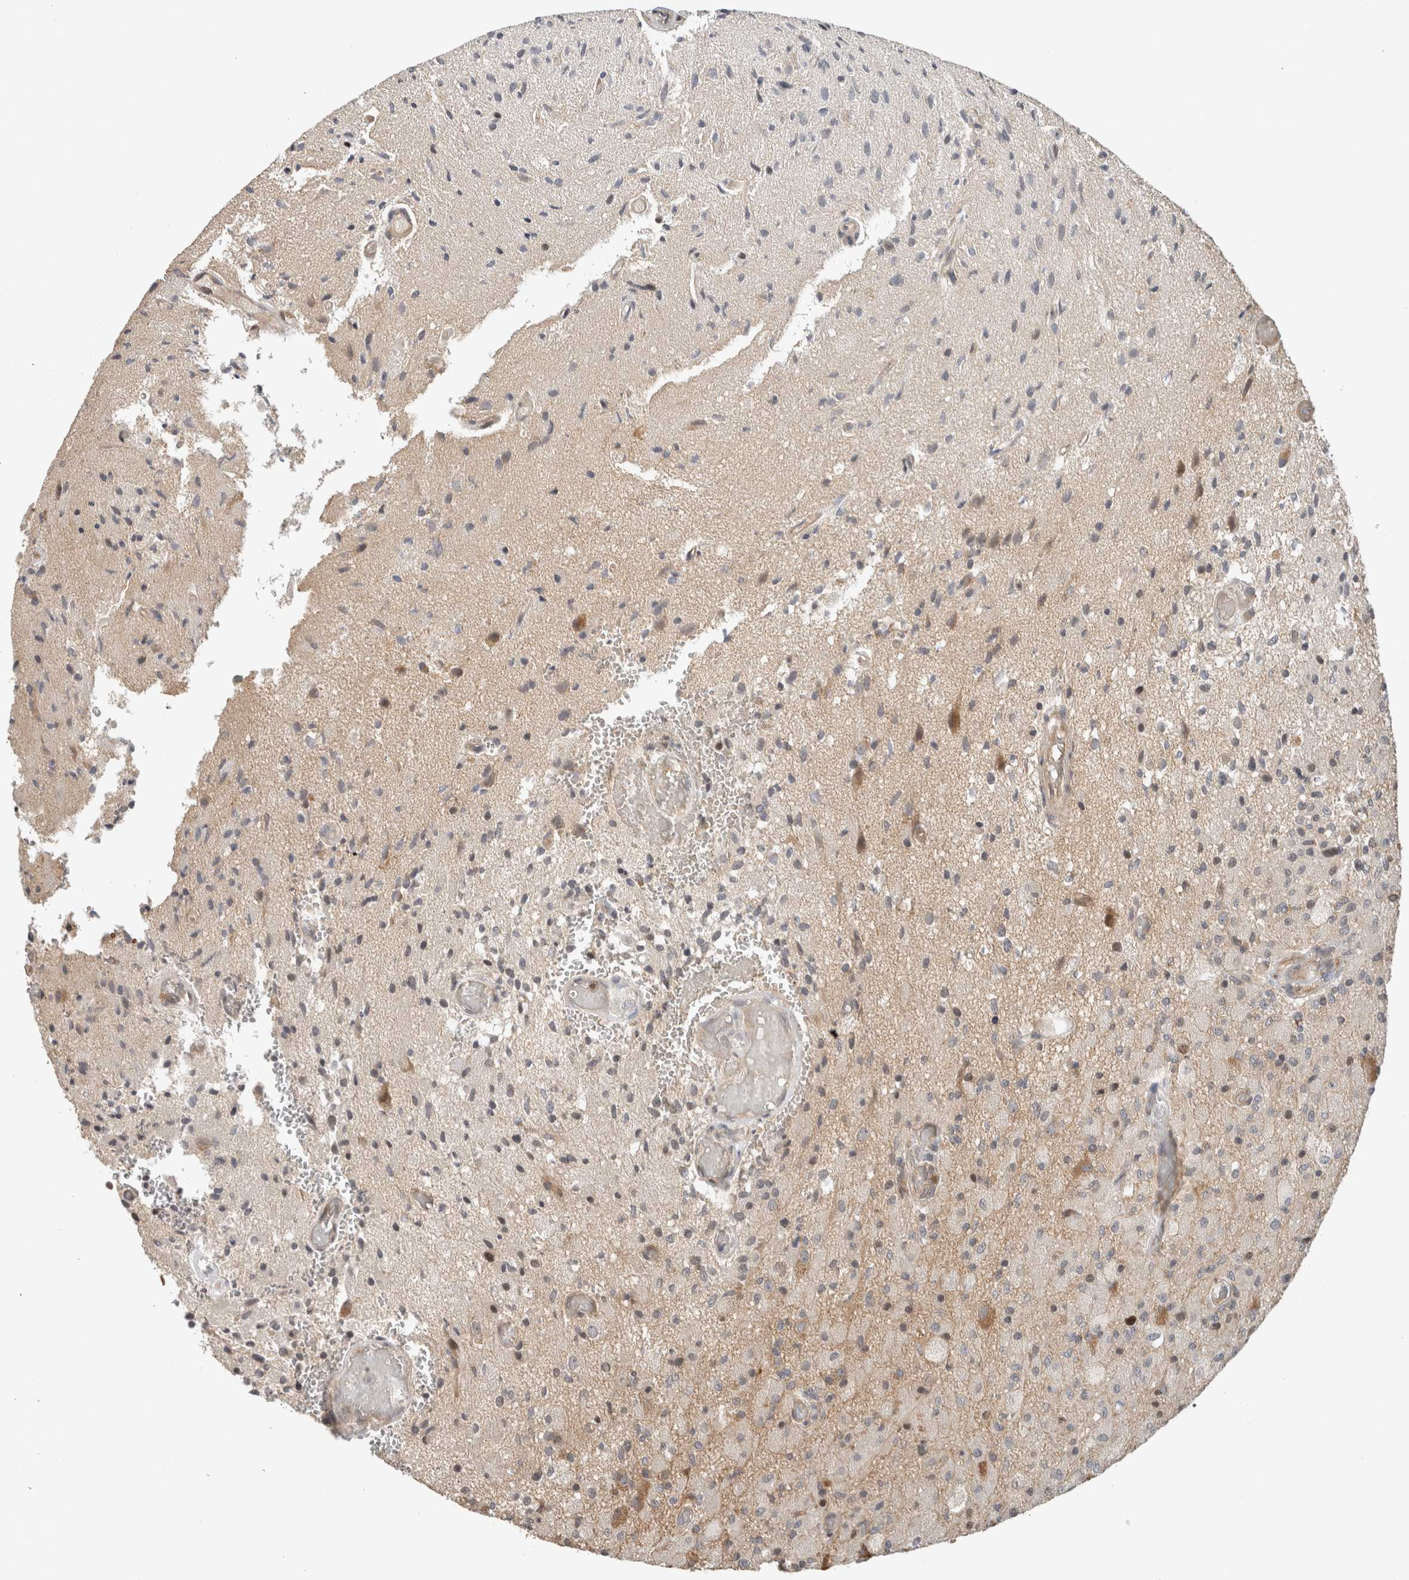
{"staining": {"intensity": "weak", "quantity": "<25%", "location": "cytoplasmic/membranous"}, "tissue": "glioma", "cell_type": "Tumor cells", "image_type": "cancer", "snomed": [{"axis": "morphology", "description": "Normal tissue, NOS"}, {"axis": "morphology", "description": "Glioma, malignant, High grade"}, {"axis": "topography", "description": "Cerebral cortex"}], "caption": "High magnification brightfield microscopy of glioma stained with DAB (3,3'-diaminobenzidine) (brown) and counterstained with hematoxylin (blue): tumor cells show no significant staining.", "gene": "GINS4", "patient": {"sex": "male", "age": 77}}